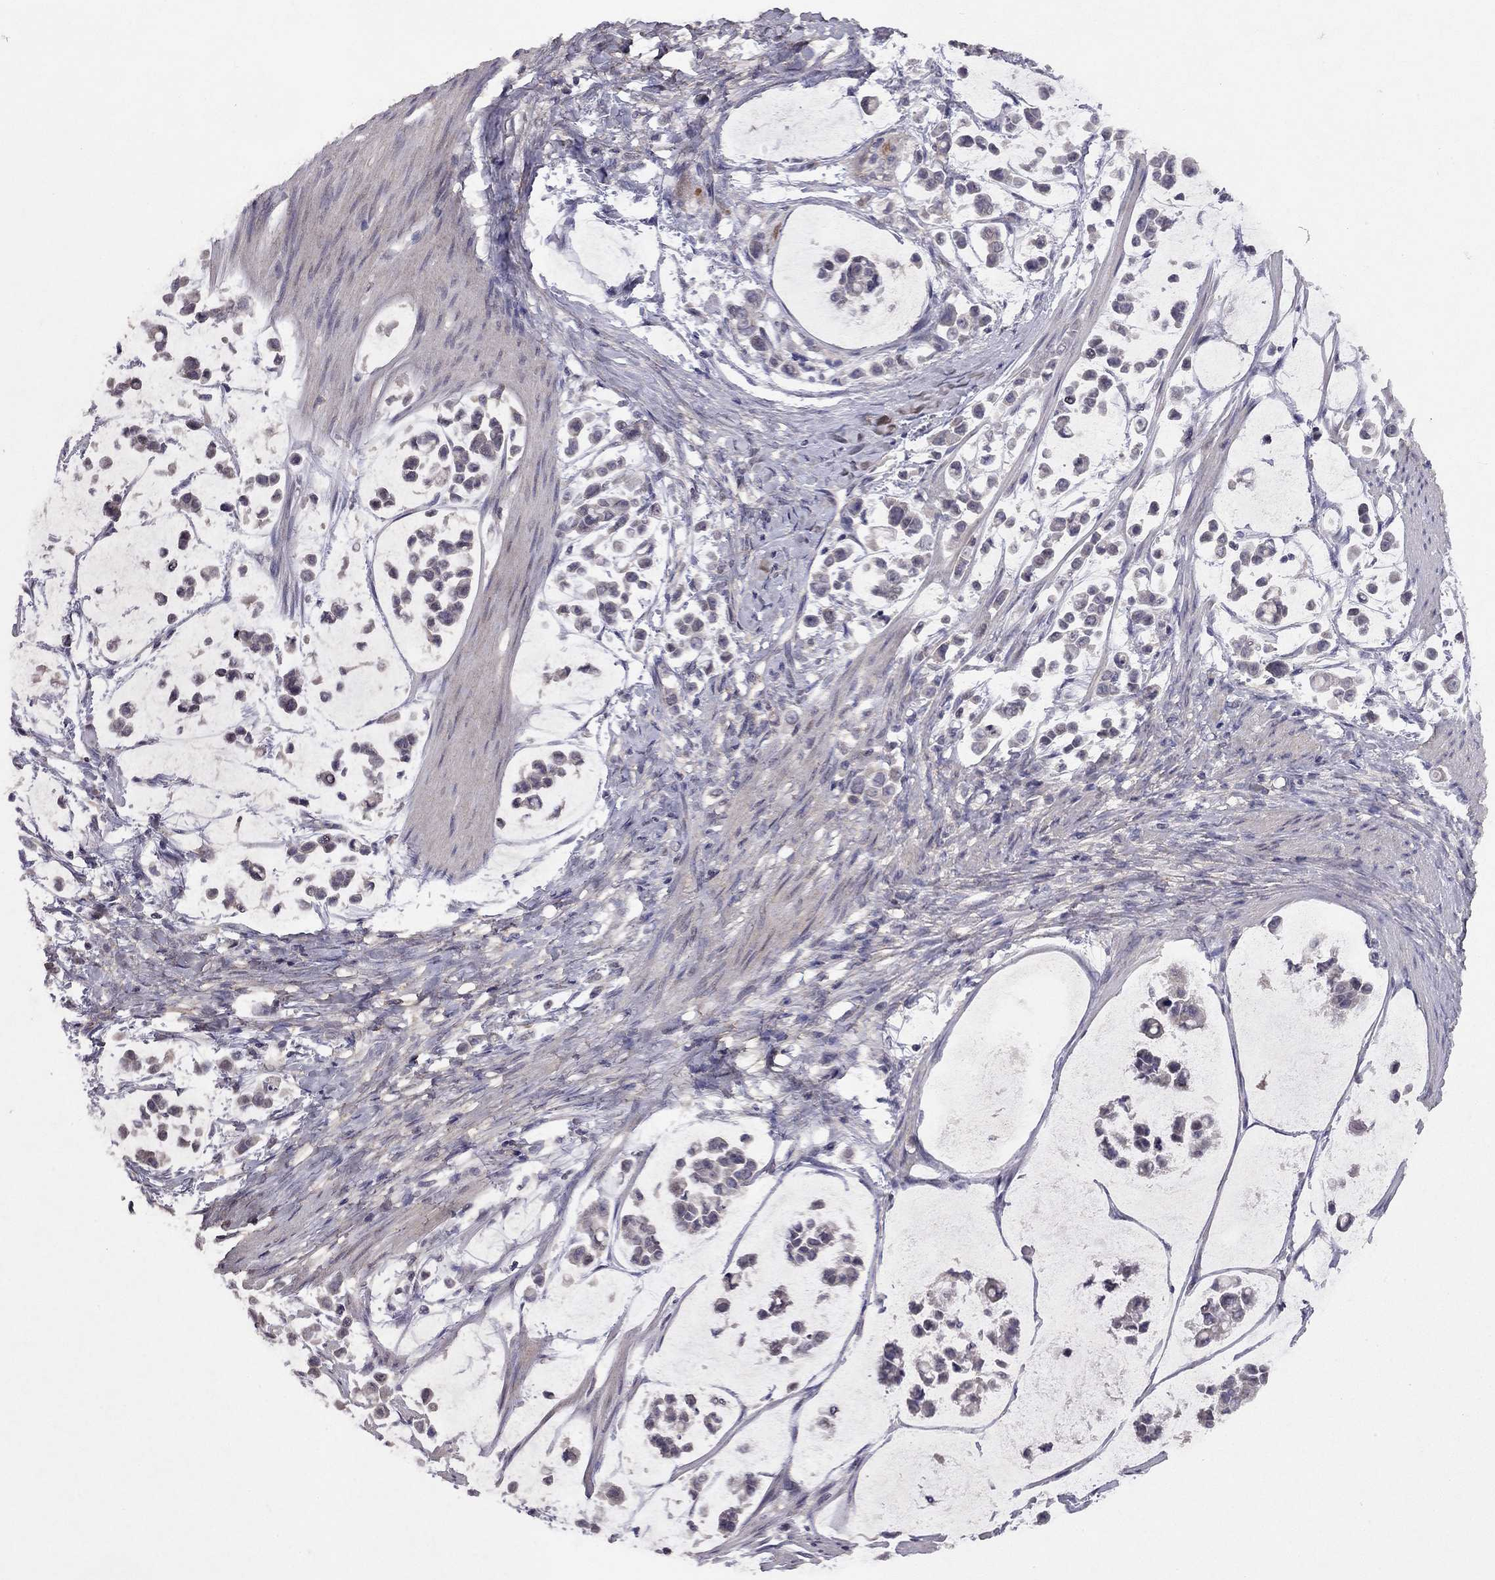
{"staining": {"intensity": "negative", "quantity": "none", "location": "none"}, "tissue": "stomach cancer", "cell_type": "Tumor cells", "image_type": "cancer", "snomed": [{"axis": "morphology", "description": "Adenocarcinoma, NOS"}, {"axis": "topography", "description": "Stomach"}], "caption": "Human stomach cancer stained for a protein using IHC shows no positivity in tumor cells.", "gene": "ESR2", "patient": {"sex": "male", "age": 82}}